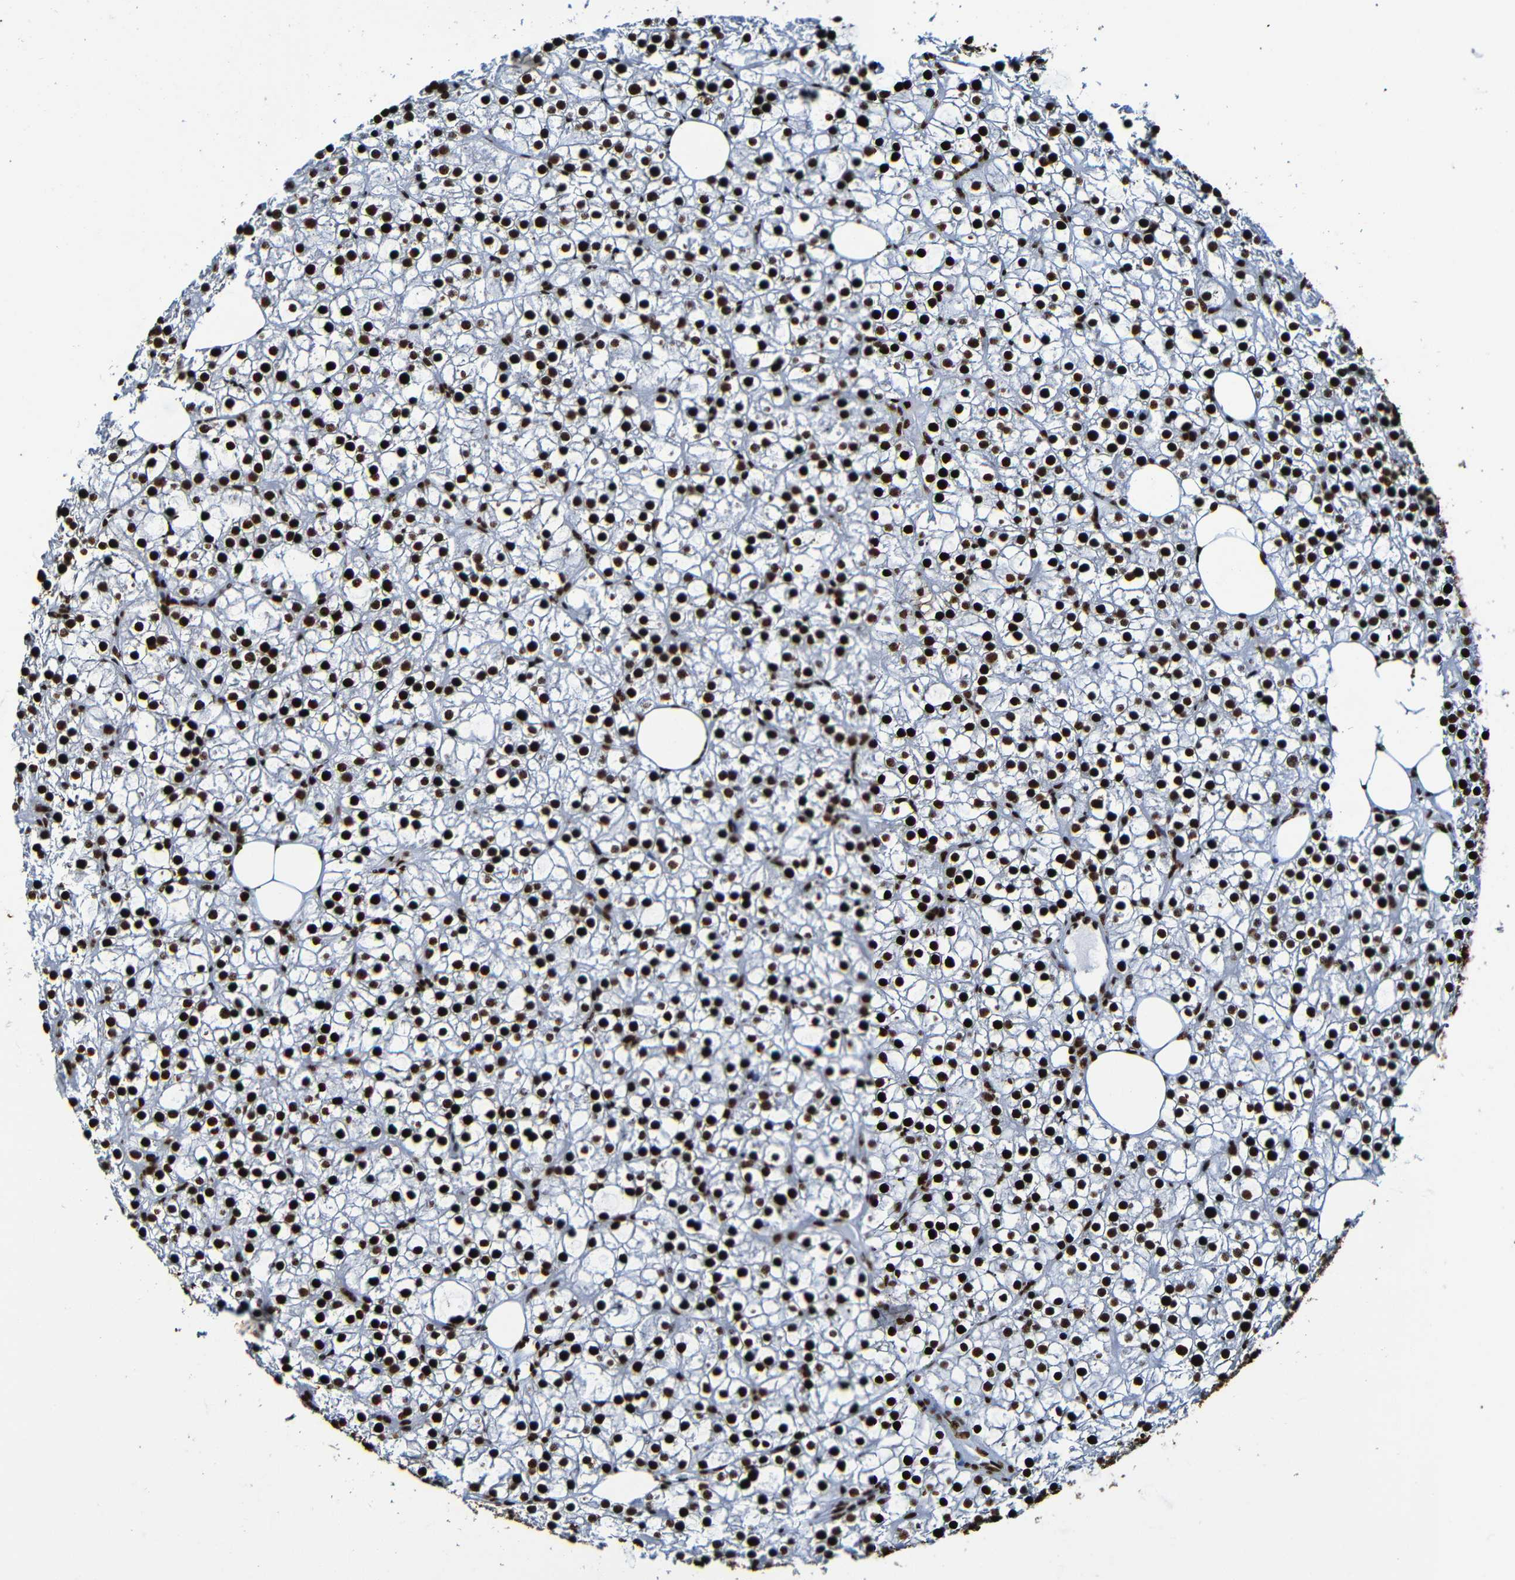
{"staining": {"intensity": "strong", "quantity": ">75%", "location": "nuclear"}, "tissue": "parathyroid gland", "cell_type": "Glandular cells", "image_type": "normal", "snomed": [{"axis": "morphology", "description": "Normal tissue, NOS"}, {"axis": "morphology", "description": "Adenoma, NOS"}, {"axis": "topography", "description": "Parathyroid gland"}], "caption": "IHC (DAB) staining of unremarkable parathyroid gland reveals strong nuclear protein staining in approximately >75% of glandular cells.", "gene": "SRSF3", "patient": {"sex": "female", "age": 70}}